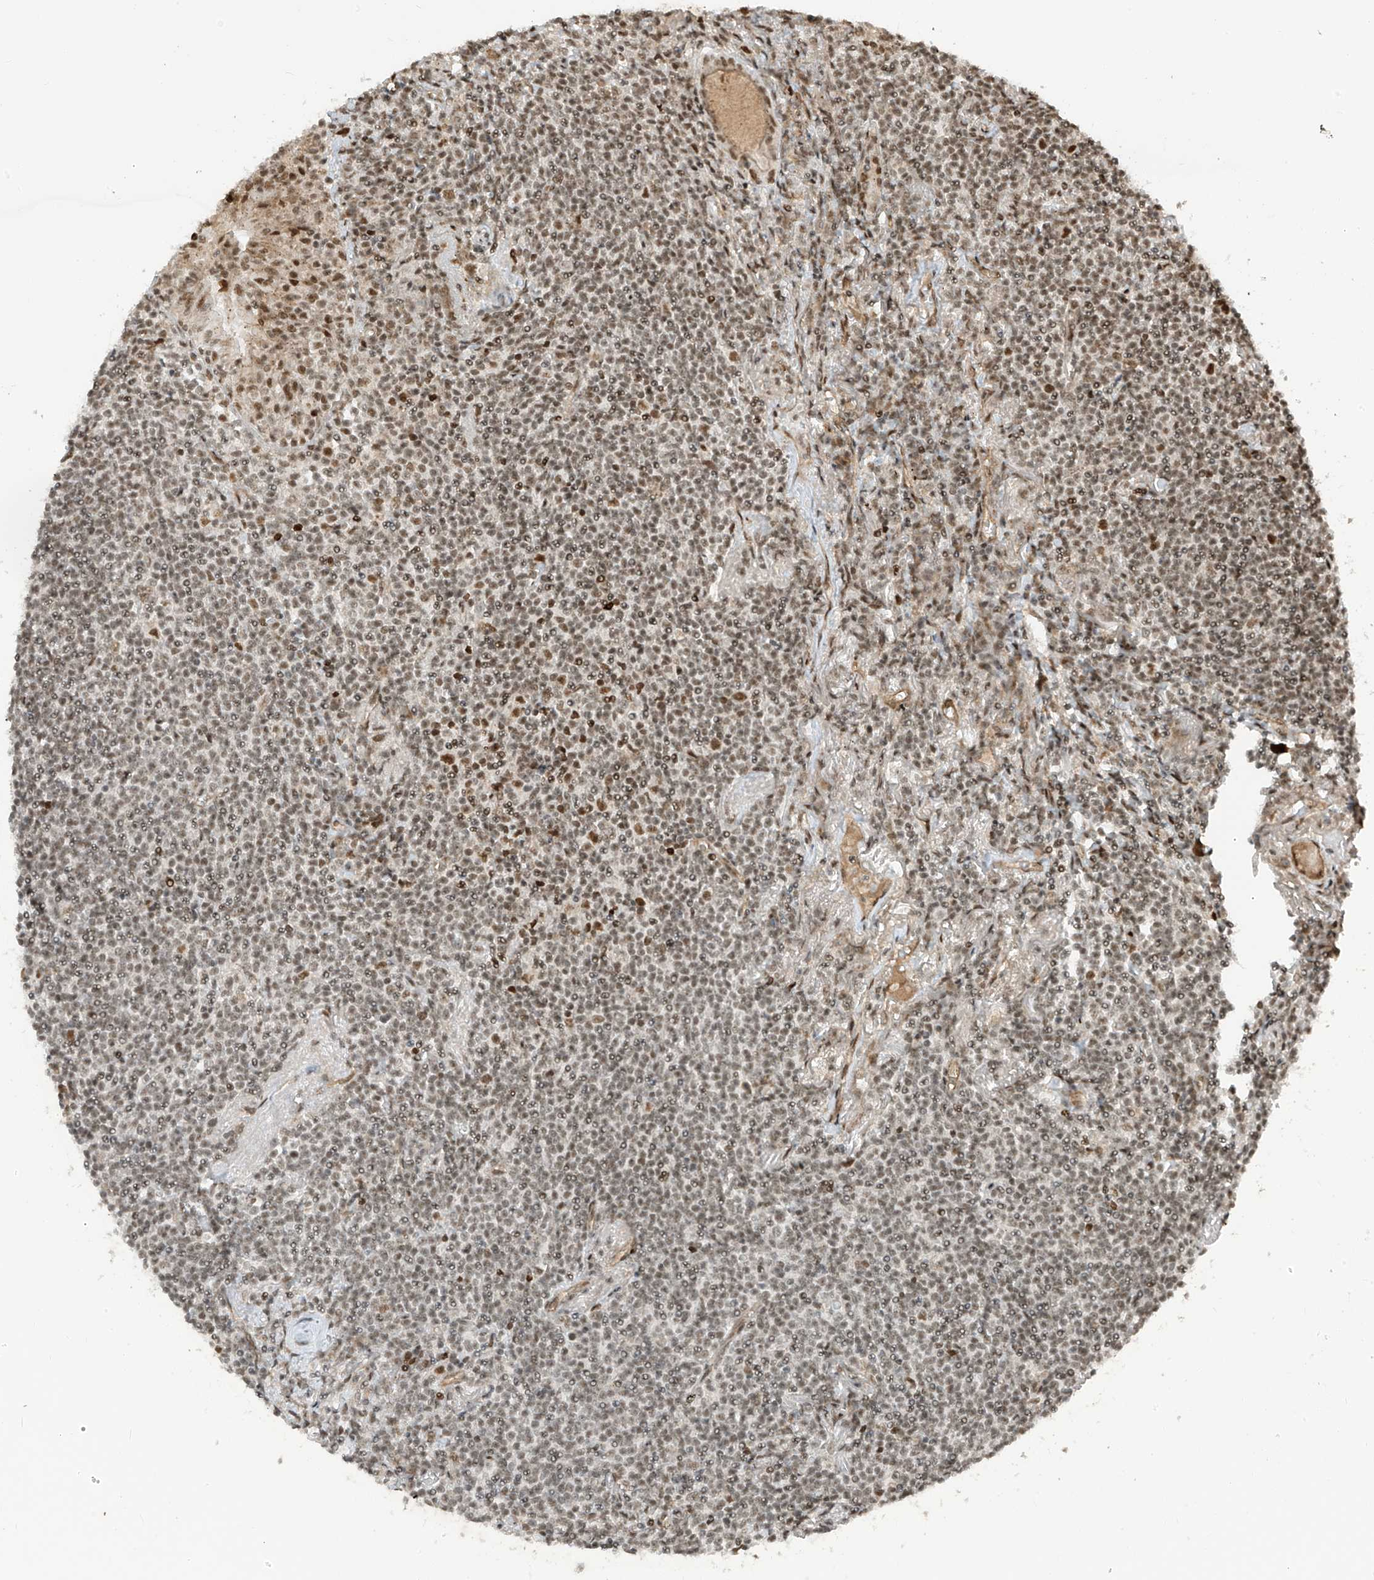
{"staining": {"intensity": "moderate", "quantity": "25%-75%", "location": "nuclear"}, "tissue": "lymphoma", "cell_type": "Tumor cells", "image_type": "cancer", "snomed": [{"axis": "morphology", "description": "Malignant lymphoma, non-Hodgkin's type, Low grade"}, {"axis": "topography", "description": "Lung"}], "caption": "IHC (DAB) staining of low-grade malignant lymphoma, non-Hodgkin's type shows moderate nuclear protein positivity in about 25%-75% of tumor cells. The staining was performed using DAB to visualize the protein expression in brown, while the nuclei were stained in blue with hematoxylin (Magnification: 20x).", "gene": "ARHGEF3", "patient": {"sex": "female", "age": 71}}